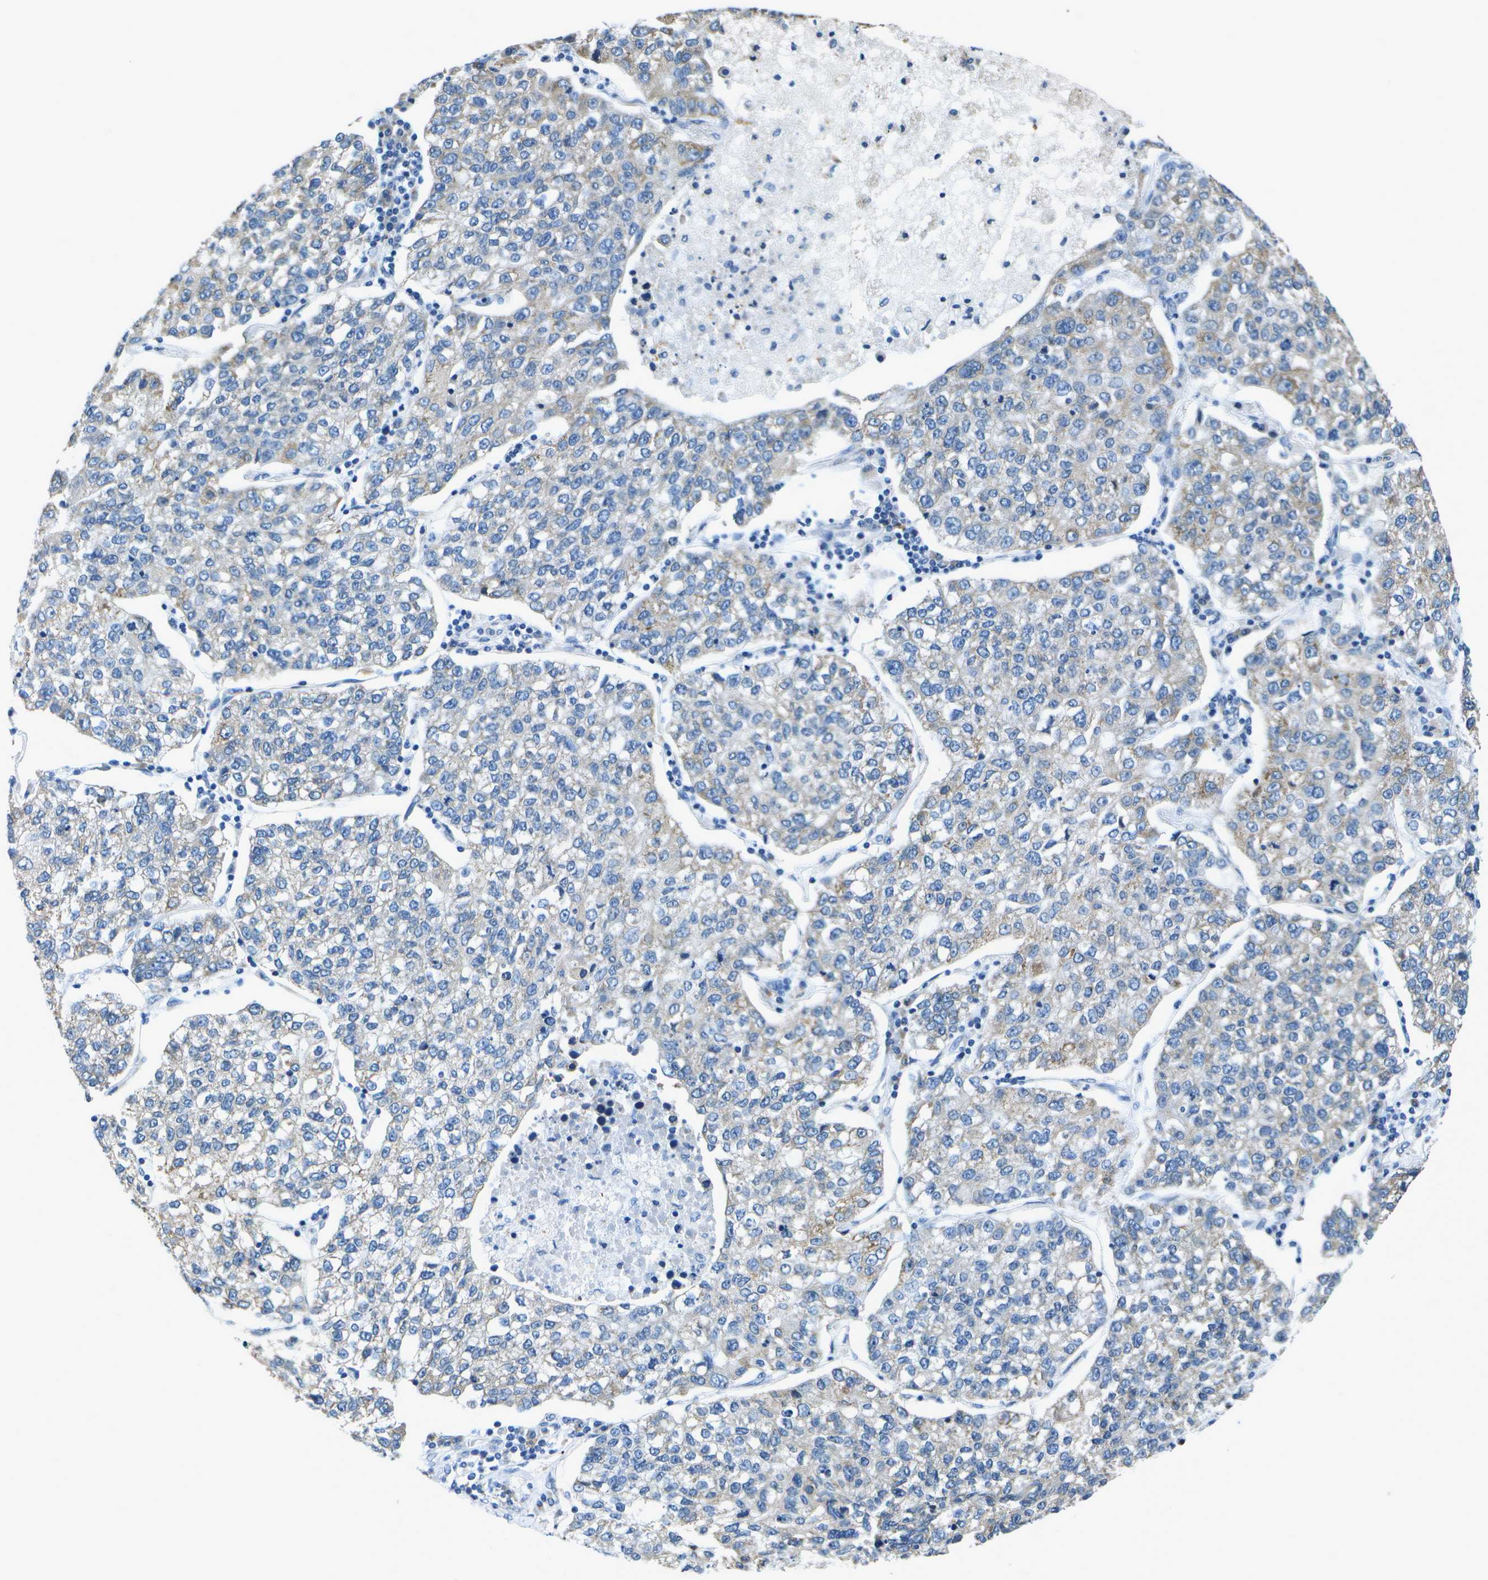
{"staining": {"intensity": "moderate", "quantity": "<25%", "location": "cytoplasmic/membranous"}, "tissue": "lung cancer", "cell_type": "Tumor cells", "image_type": "cancer", "snomed": [{"axis": "morphology", "description": "Adenocarcinoma, NOS"}, {"axis": "topography", "description": "Lung"}], "caption": "Lung cancer tissue demonstrates moderate cytoplasmic/membranous positivity in approximately <25% of tumor cells (Stains: DAB in brown, nuclei in blue, Microscopy: brightfield microscopy at high magnification).", "gene": "DSE", "patient": {"sex": "male", "age": 49}}